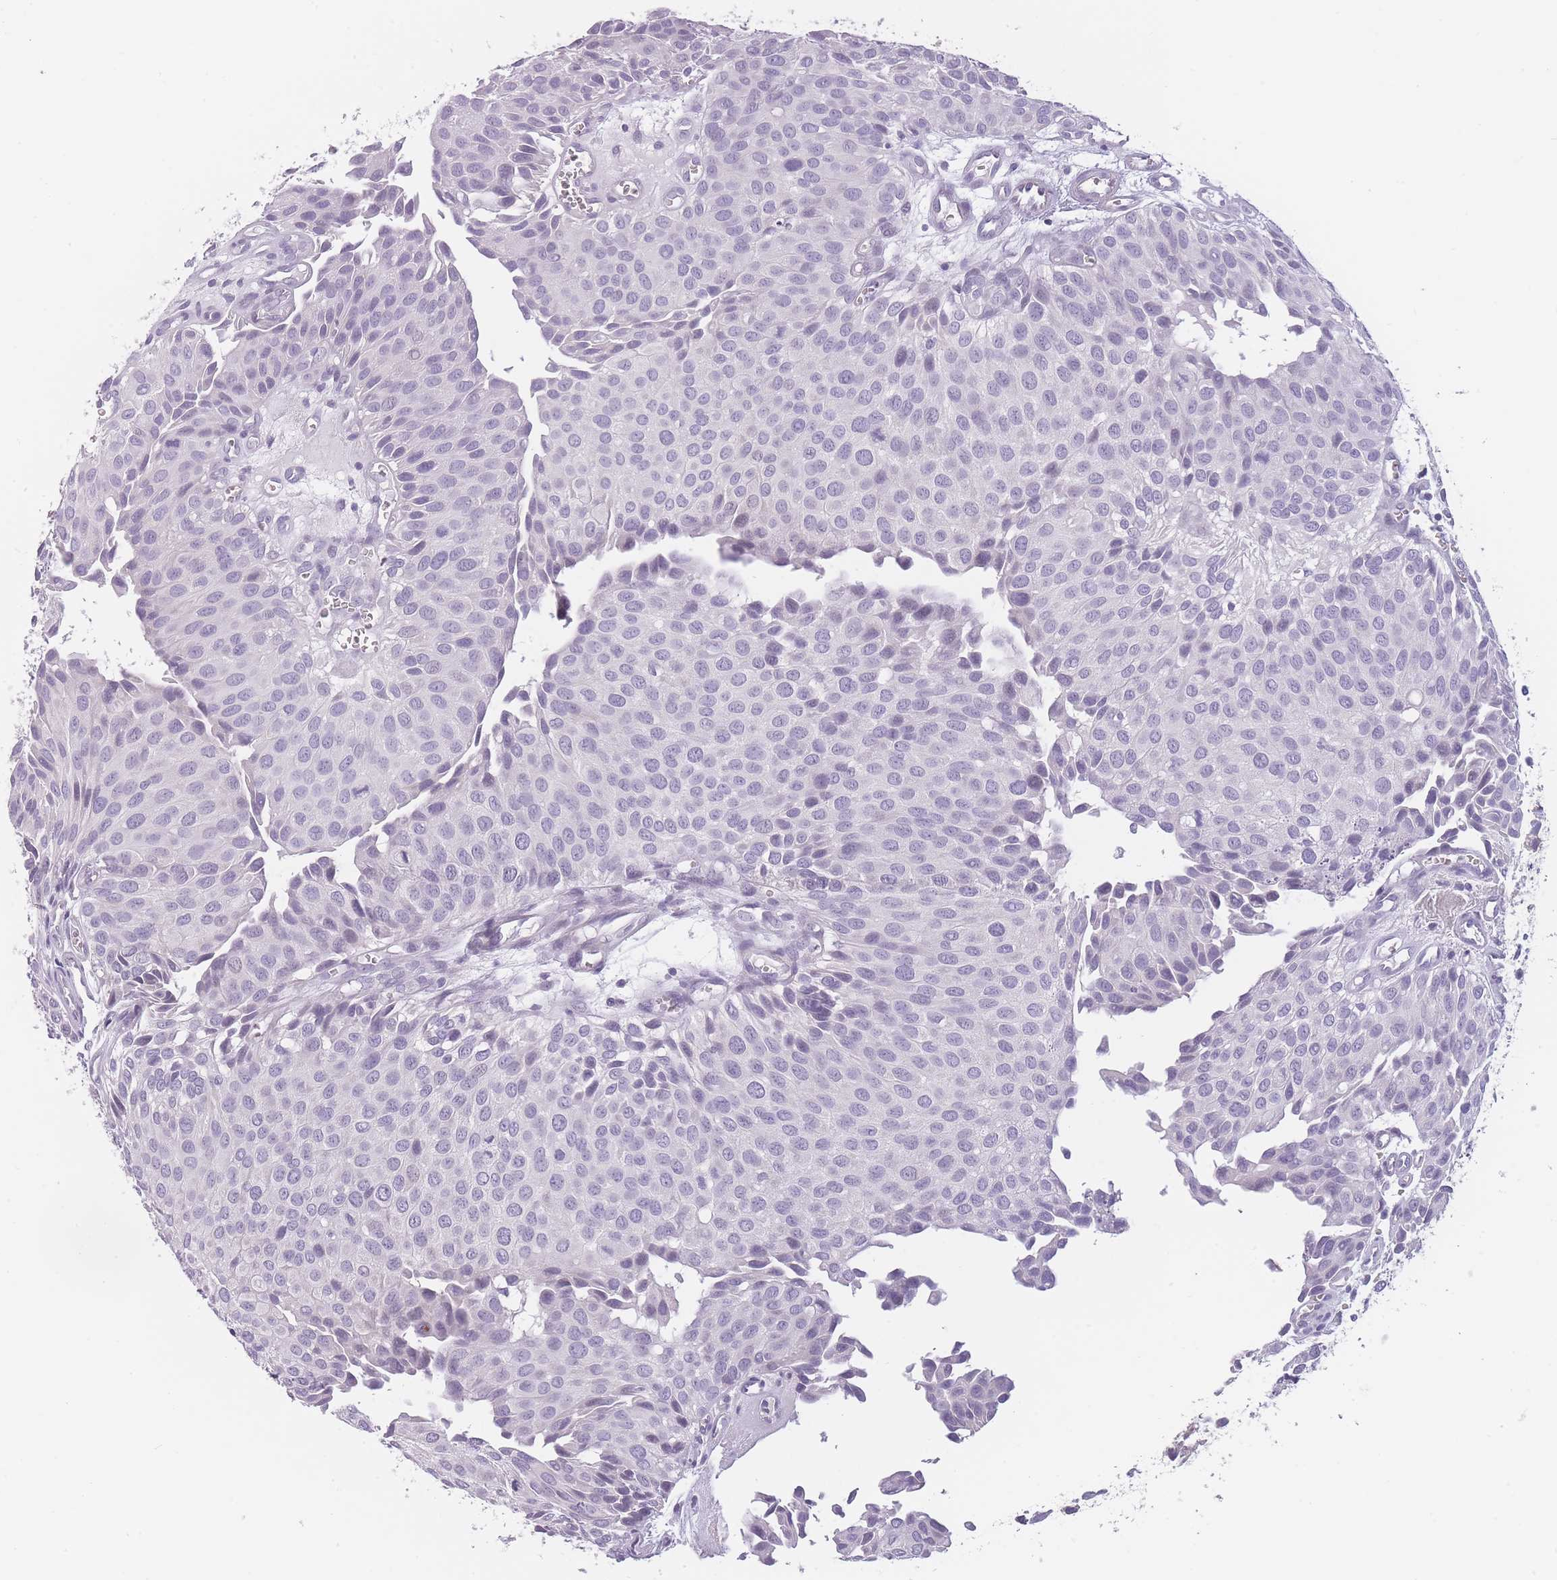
{"staining": {"intensity": "negative", "quantity": "none", "location": "none"}, "tissue": "urothelial cancer", "cell_type": "Tumor cells", "image_type": "cancer", "snomed": [{"axis": "morphology", "description": "Urothelial carcinoma, Low grade"}, {"axis": "topography", "description": "Urinary bladder"}], "caption": "Tumor cells show no significant positivity in urothelial carcinoma (low-grade).", "gene": "TMEM236", "patient": {"sex": "male", "age": 88}}